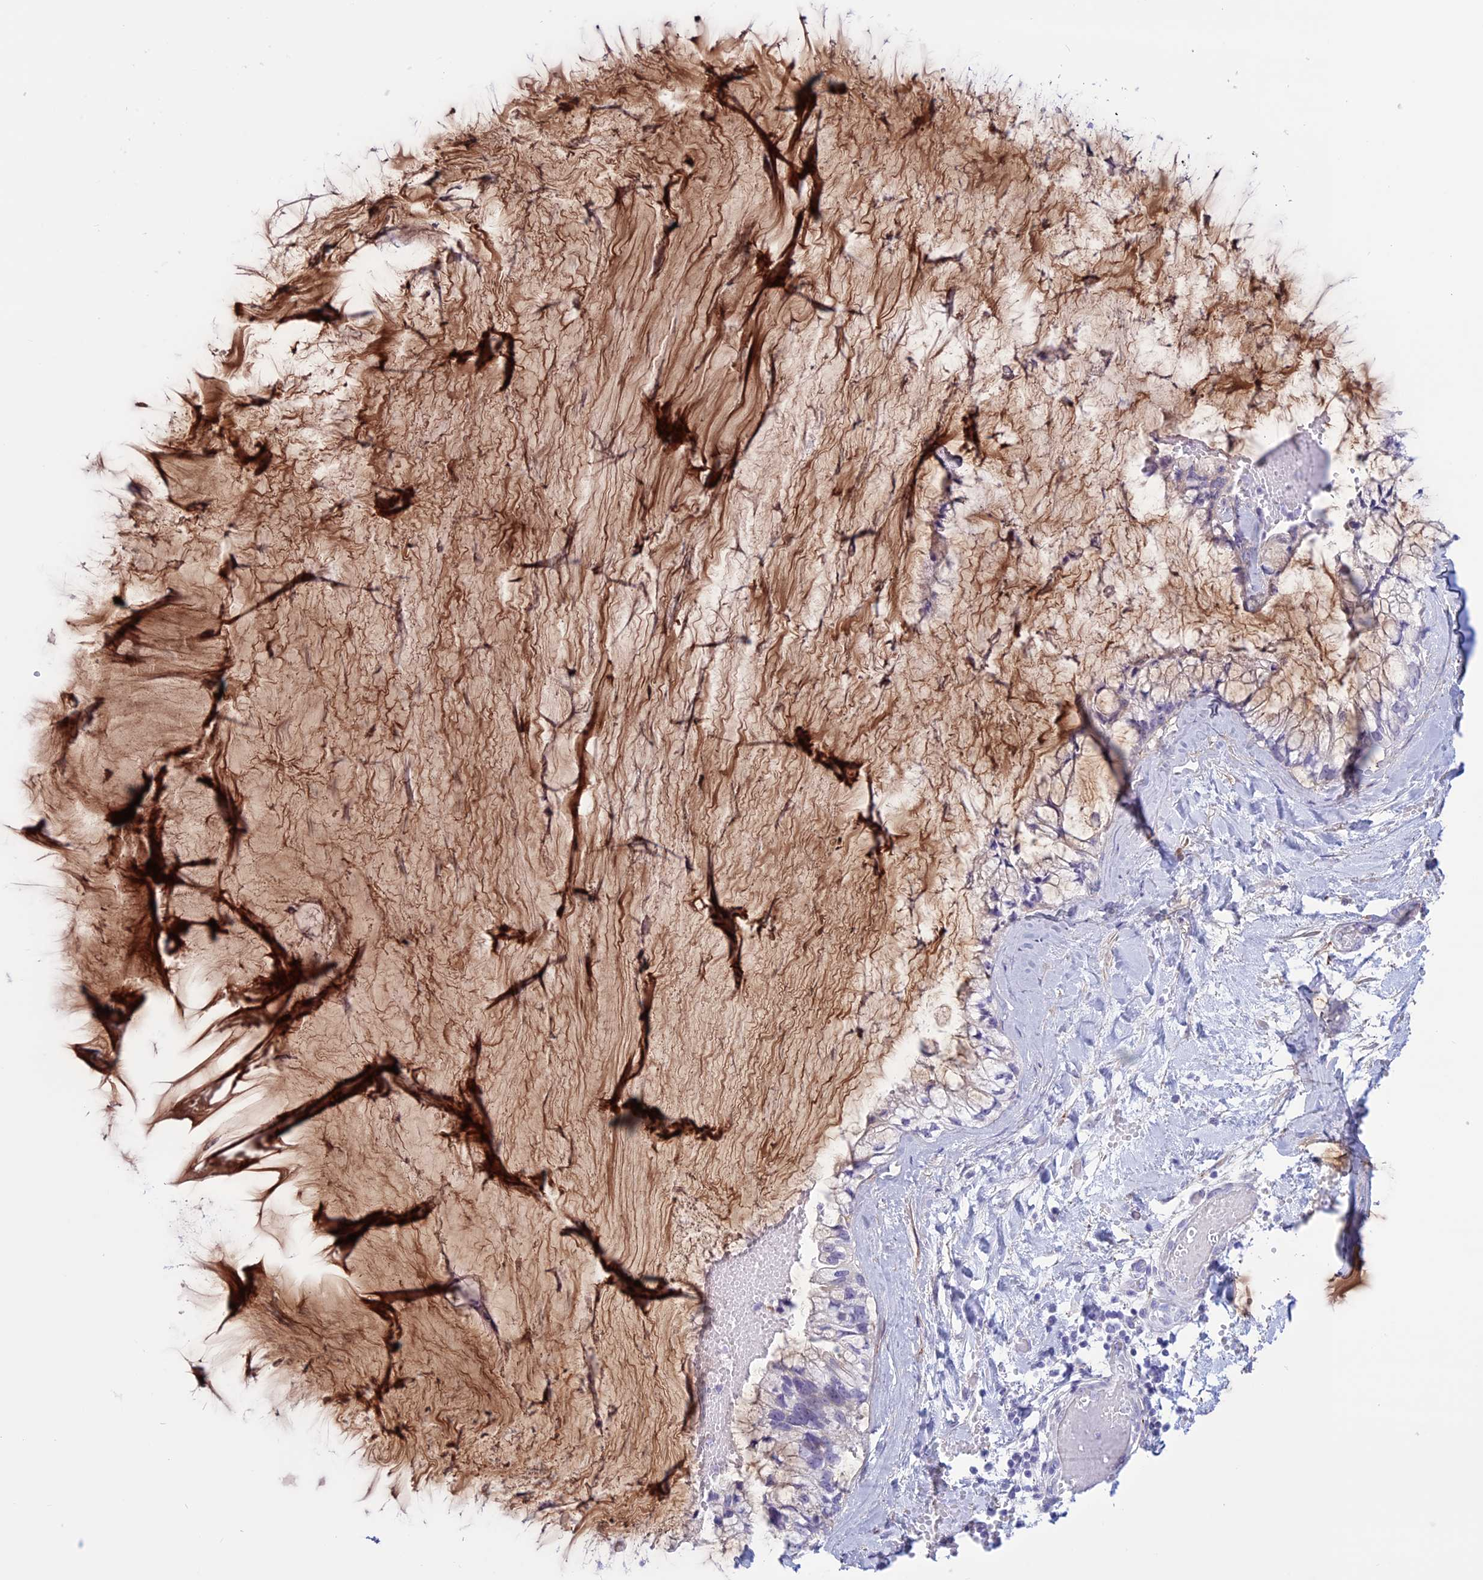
{"staining": {"intensity": "negative", "quantity": "none", "location": "none"}, "tissue": "ovarian cancer", "cell_type": "Tumor cells", "image_type": "cancer", "snomed": [{"axis": "morphology", "description": "Cystadenocarcinoma, mucinous, NOS"}, {"axis": "topography", "description": "Ovary"}], "caption": "Tumor cells show no significant protein staining in ovarian cancer (mucinous cystadenocarcinoma). (DAB immunohistochemistry (IHC) visualized using brightfield microscopy, high magnification).", "gene": "SPHKAP", "patient": {"sex": "female", "age": 39}}